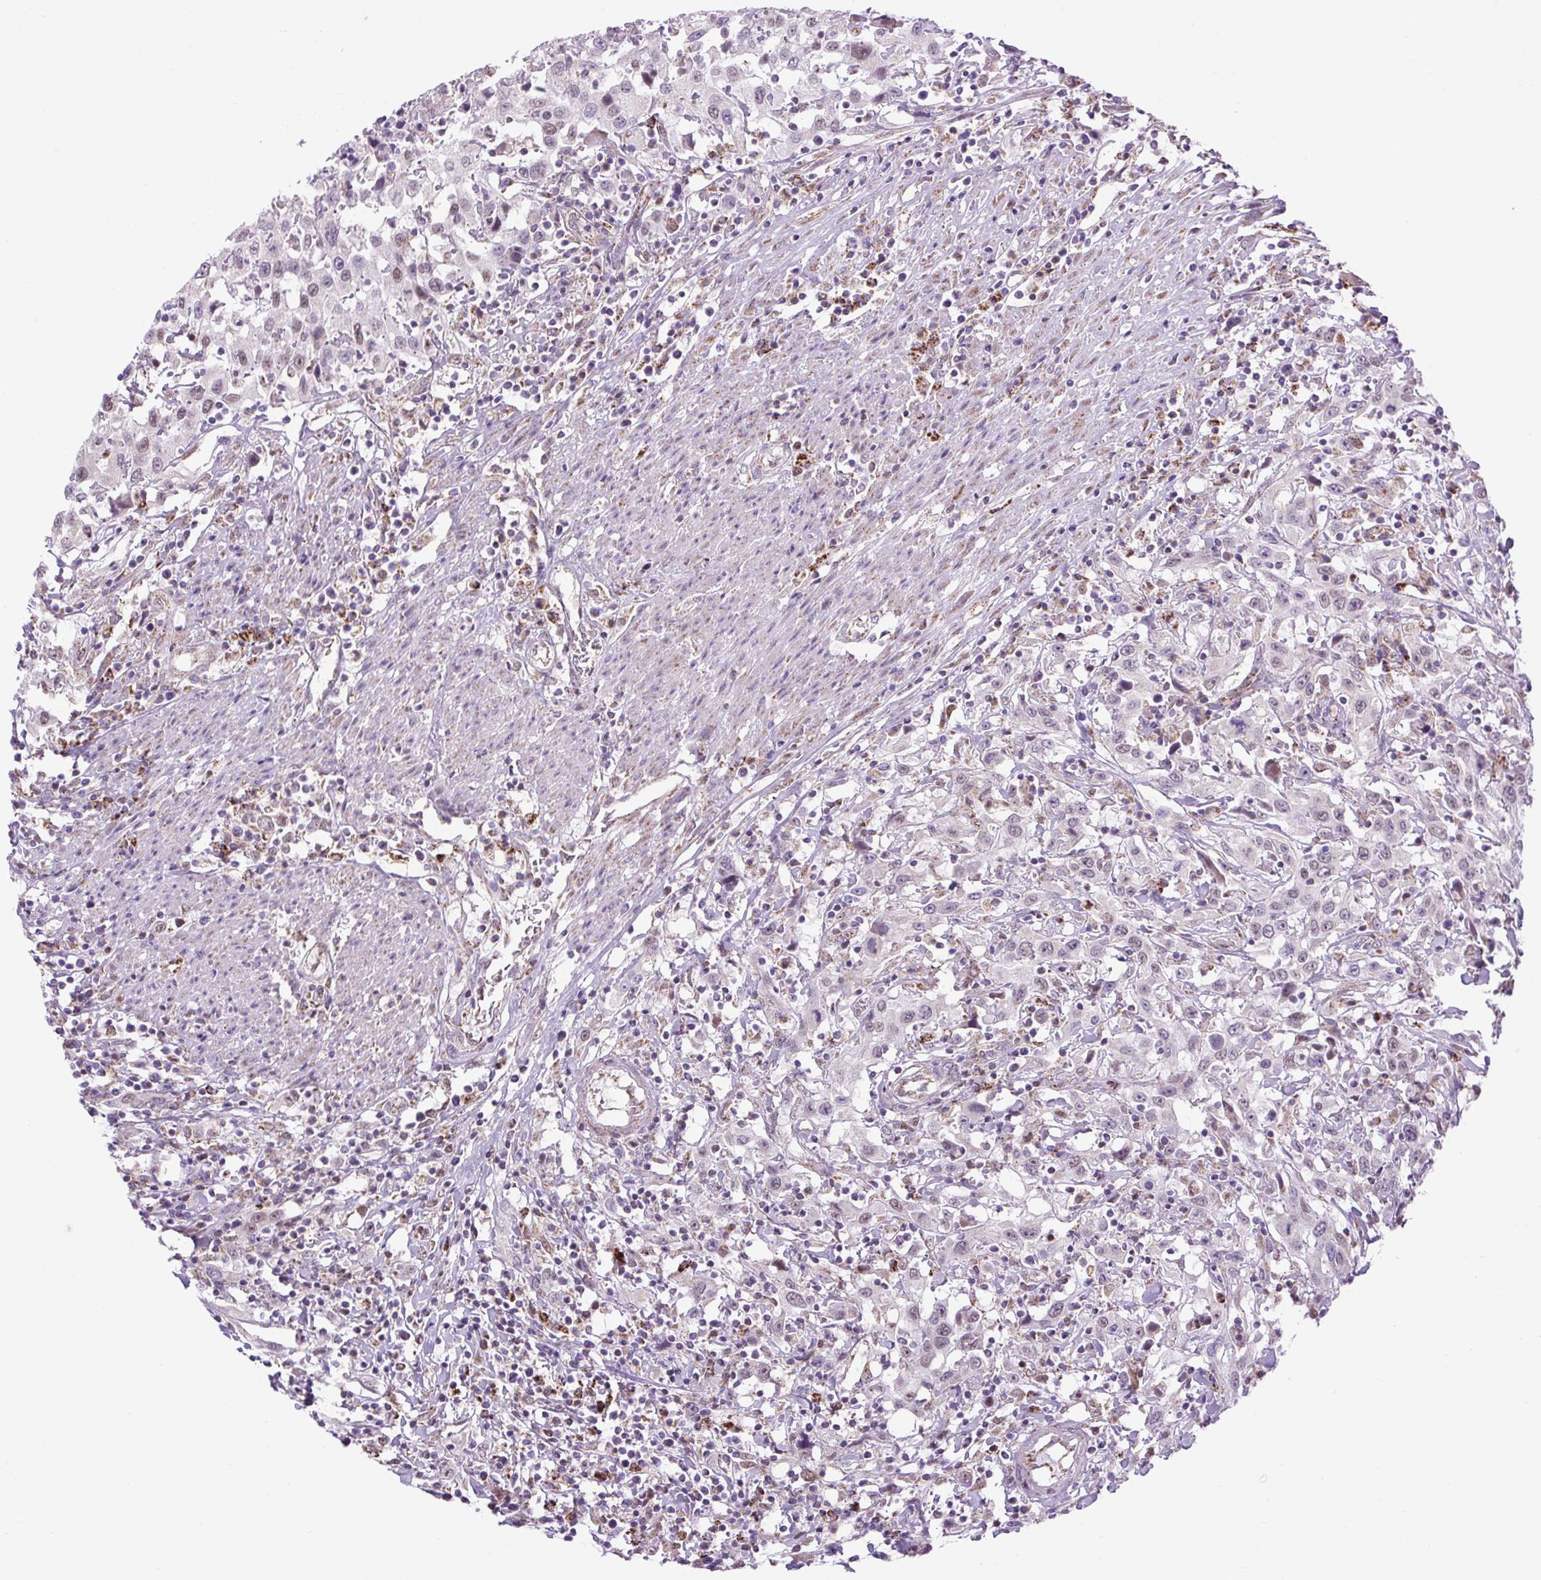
{"staining": {"intensity": "weak", "quantity": "<25%", "location": "nuclear"}, "tissue": "urothelial cancer", "cell_type": "Tumor cells", "image_type": "cancer", "snomed": [{"axis": "morphology", "description": "Urothelial carcinoma, High grade"}, {"axis": "topography", "description": "Urinary bladder"}], "caption": "Tumor cells are negative for protein expression in human urothelial cancer.", "gene": "SCO2", "patient": {"sex": "male", "age": 61}}